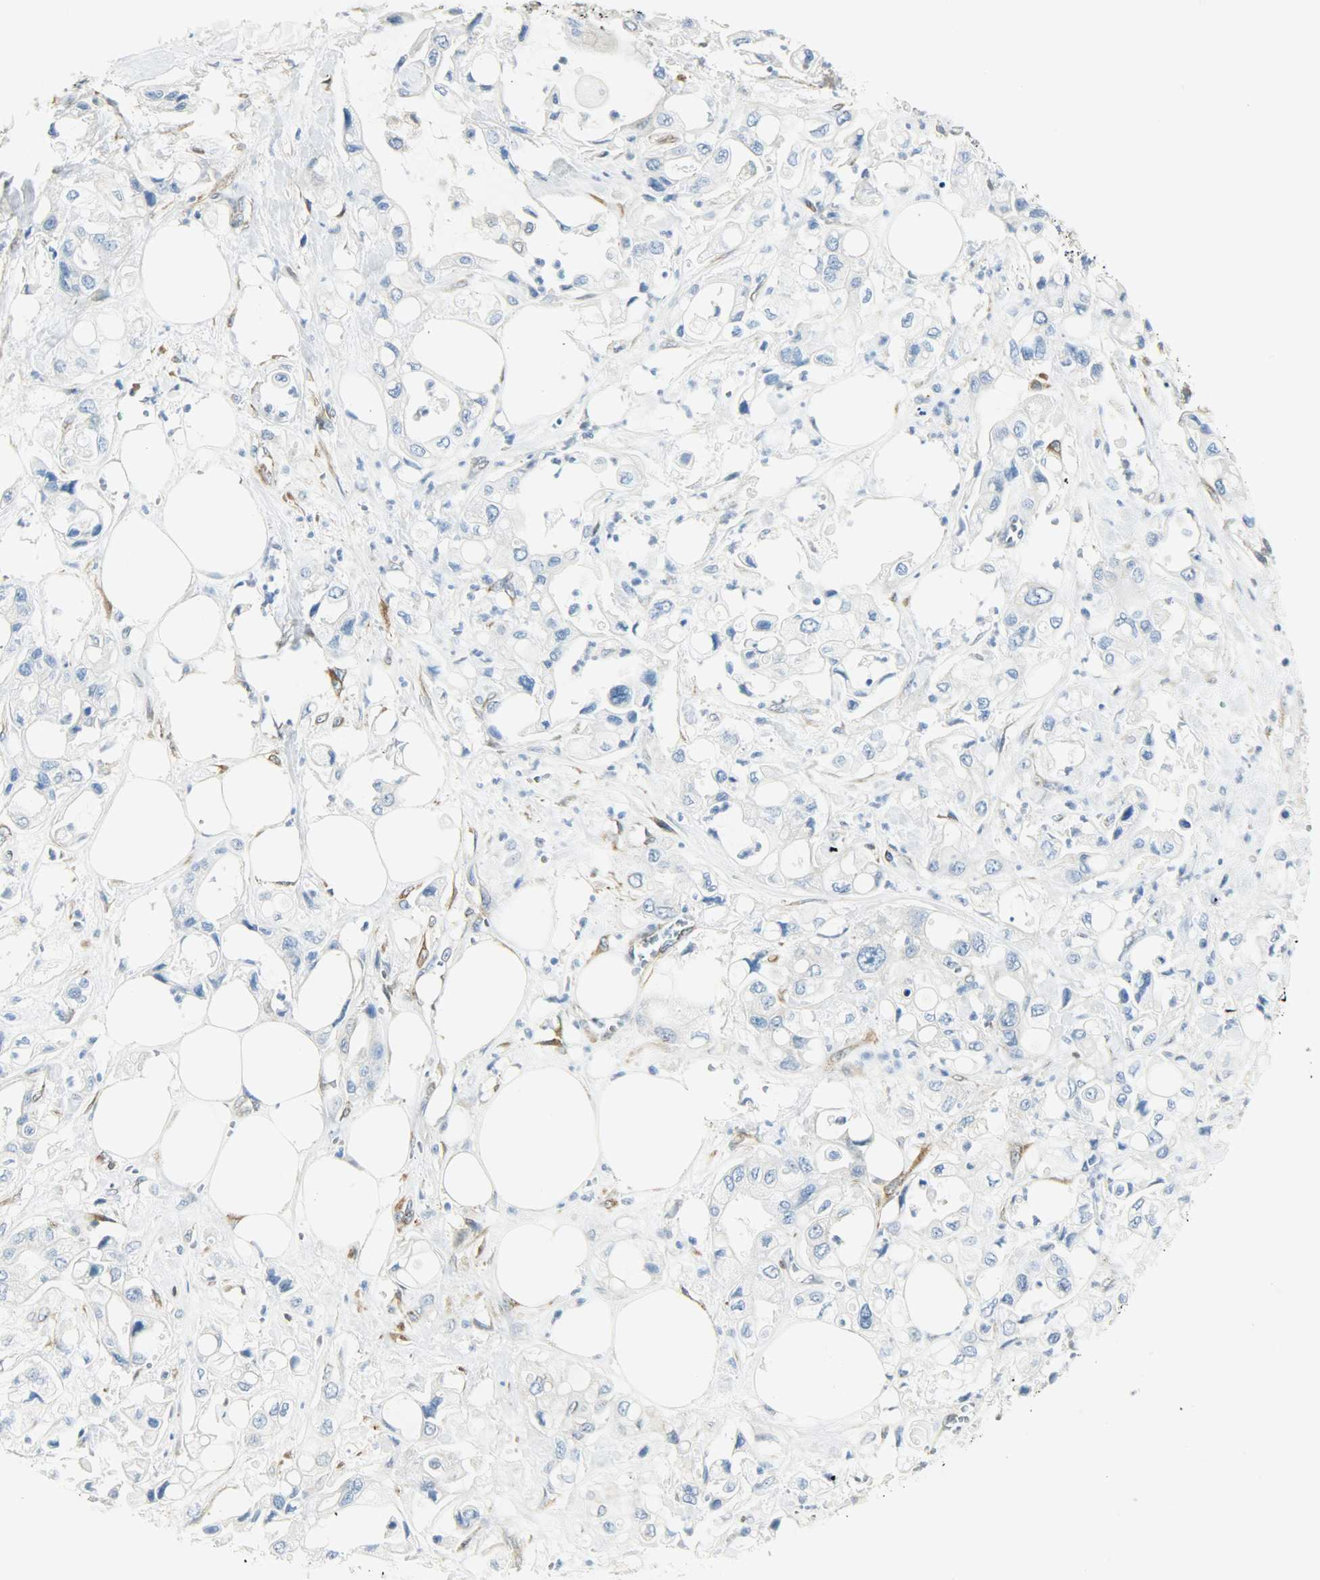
{"staining": {"intensity": "negative", "quantity": "none", "location": "none"}, "tissue": "pancreatic cancer", "cell_type": "Tumor cells", "image_type": "cancer", "snomed": [{"axis": "morphology", "description": "Adenocarcinoma, NOS"}, {"axis": "topography", "description": "Pancreas"}], "caption": "DAB (3,3'-diaminobenzidine) immunohistochemical staining of pancreatic cancer displays no significant positivity in tumor cells. (IHC, brightfield microscopy, high magnification).", "gene": "PKD2", "patient": {"sex": "male", "age": 70}}